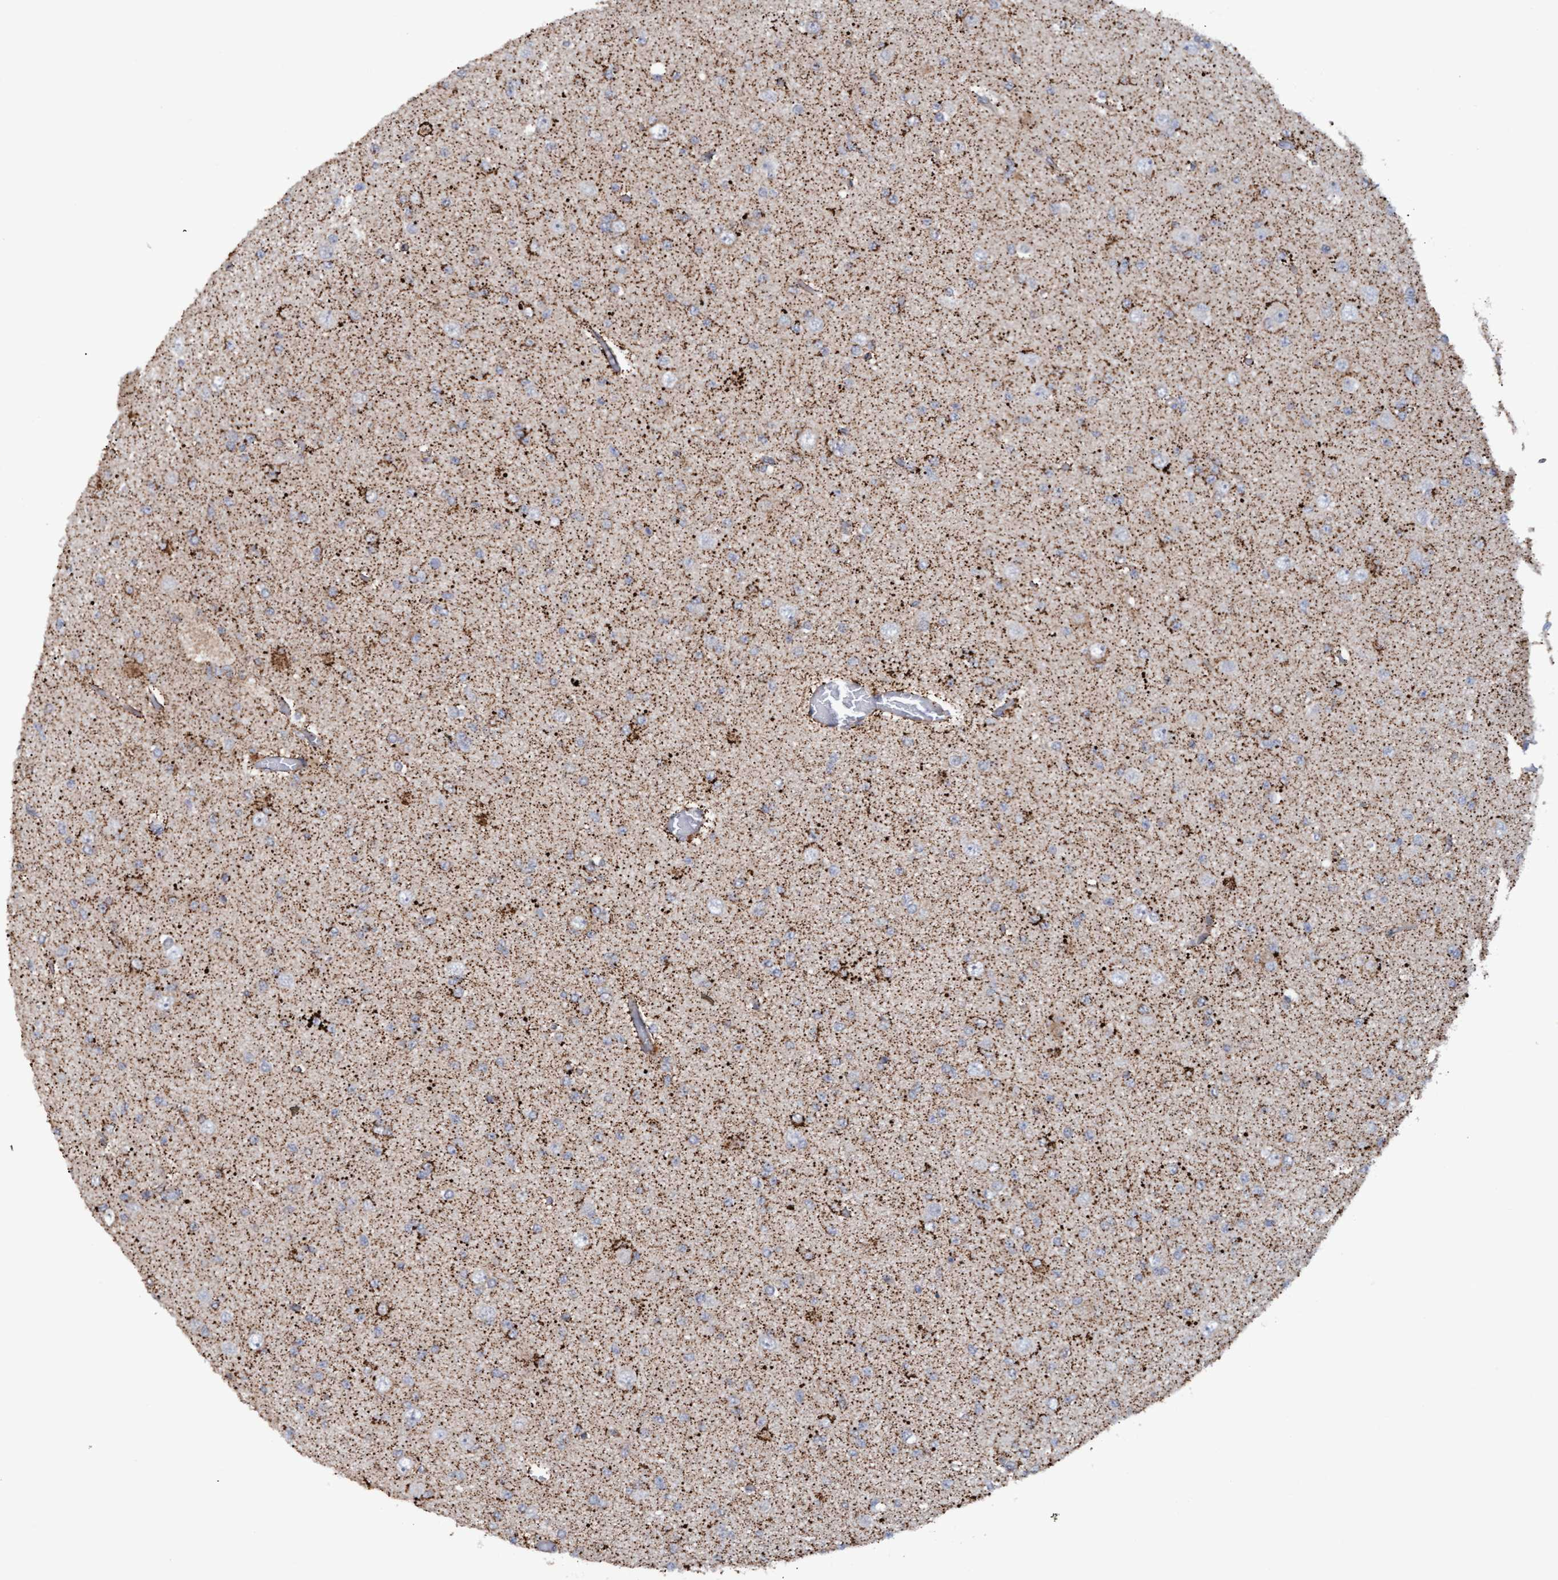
{"staining": {"intensity": "weak", "quantity": "<25%", "location": "cytoplasmic/membranous"}, "tissue": "glioma", "cell_type": "Tumor cells", "image_type": "cancer", "snomed": [{"axis": "morphology", "description": "Glioma, malignant, Low grade"}, {"axis": "topography", "description": "Brain"}], "caption": "Micrograph shows no protein positivity in tumor cells of low-grade glioma (malignant) tissue.", "gene": "MGLL", "patient": {"sex": "female", "age": 22}}